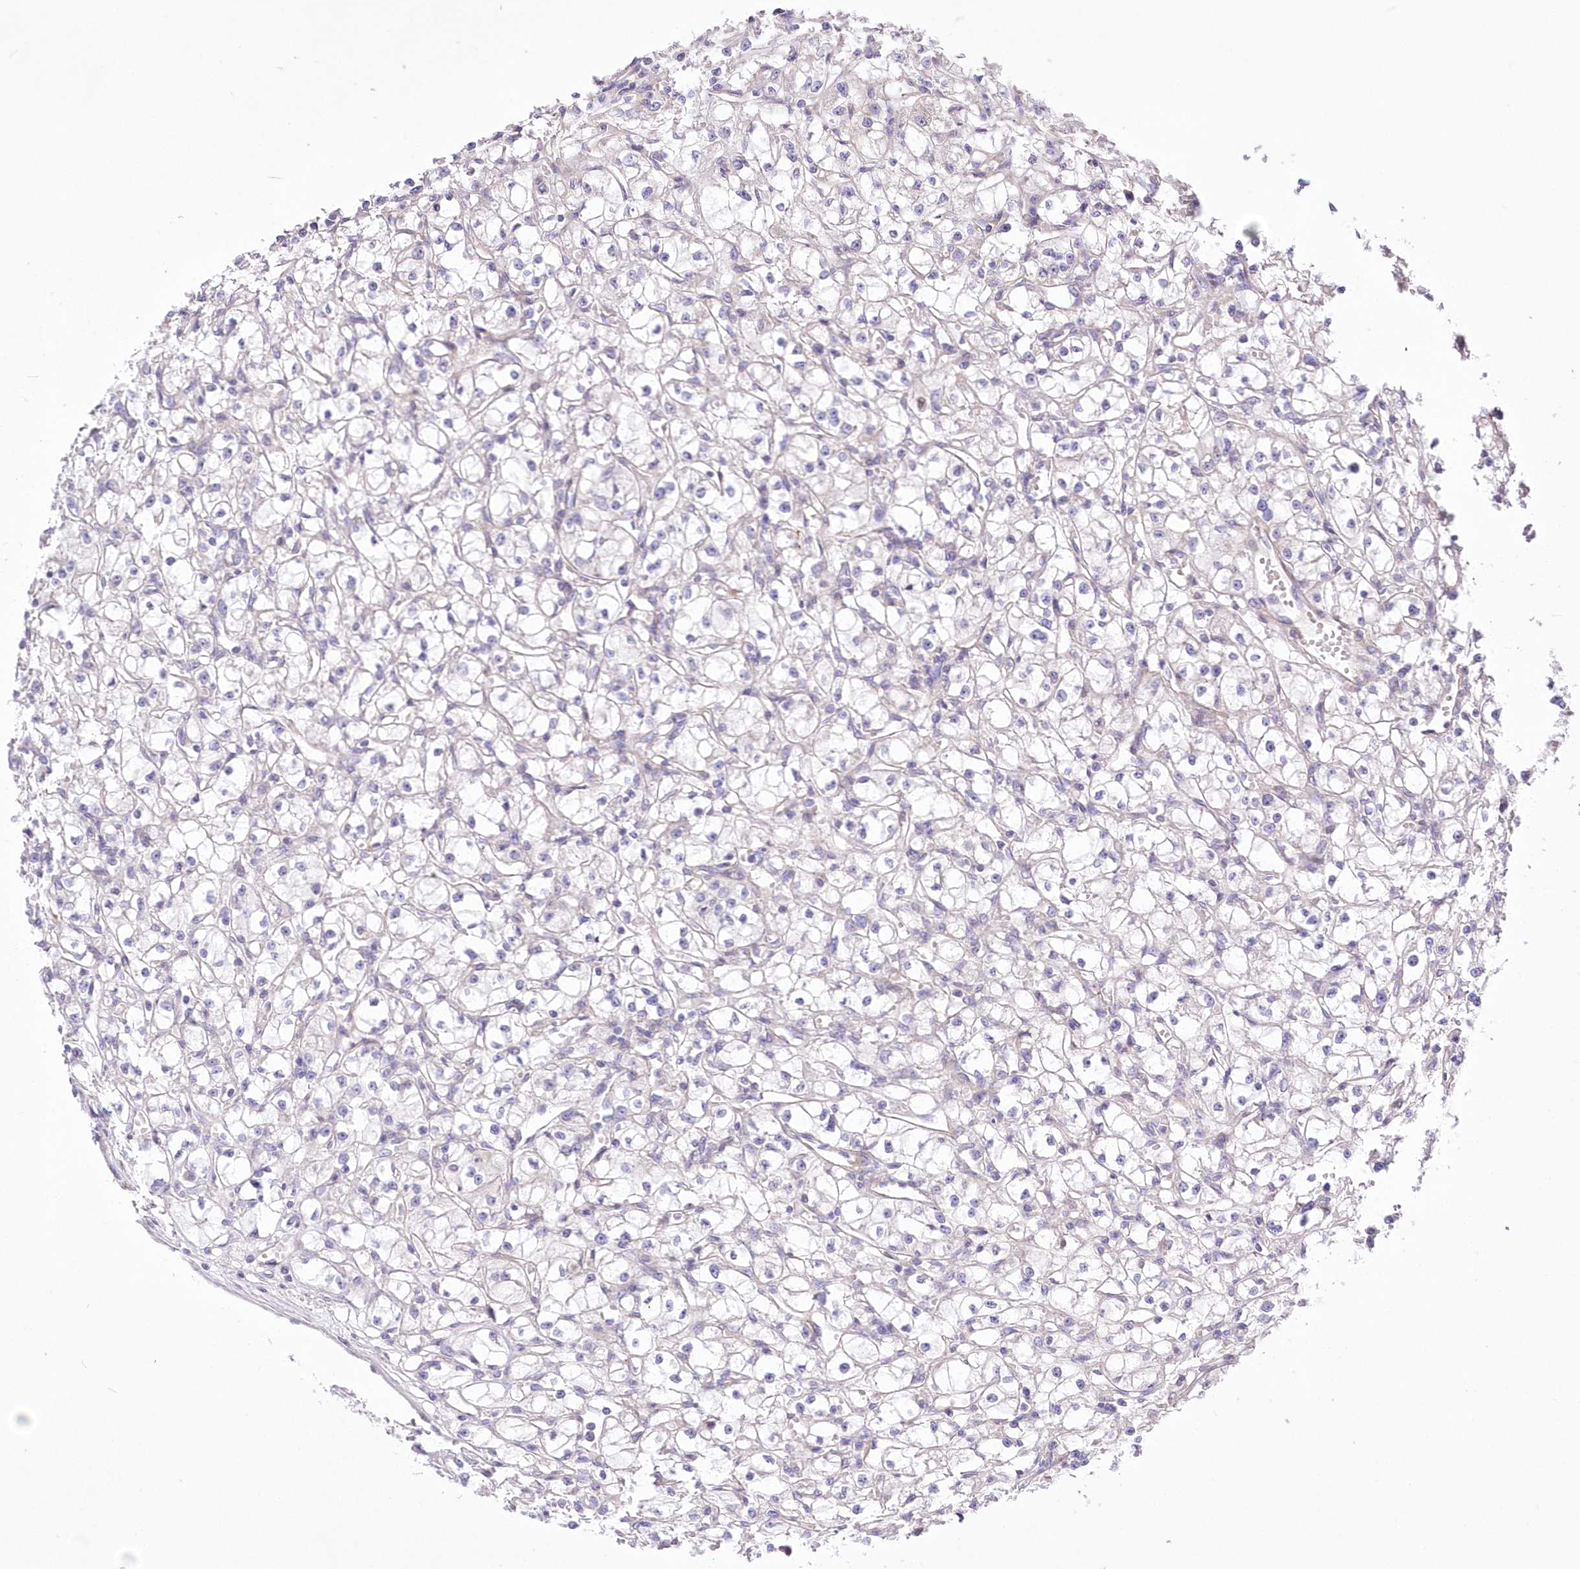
{"staining": {"intensity": "negative", "quantity": "none", "location": "none"}, "tissue": "renal cancer", "cell_type": "Tumor cells", "image_type": "cancer", "snomed": [{"axis": "morphology", "description": "Adenocarcinoma, NOS"}, {"axis": "topography", "description": "Kidney"}], "caption": "Tumor cells show no significant protein expression in renal adenocarcinoma.", "gene": "FAM241B", "patient": {"sex": "male", "age": 56}}